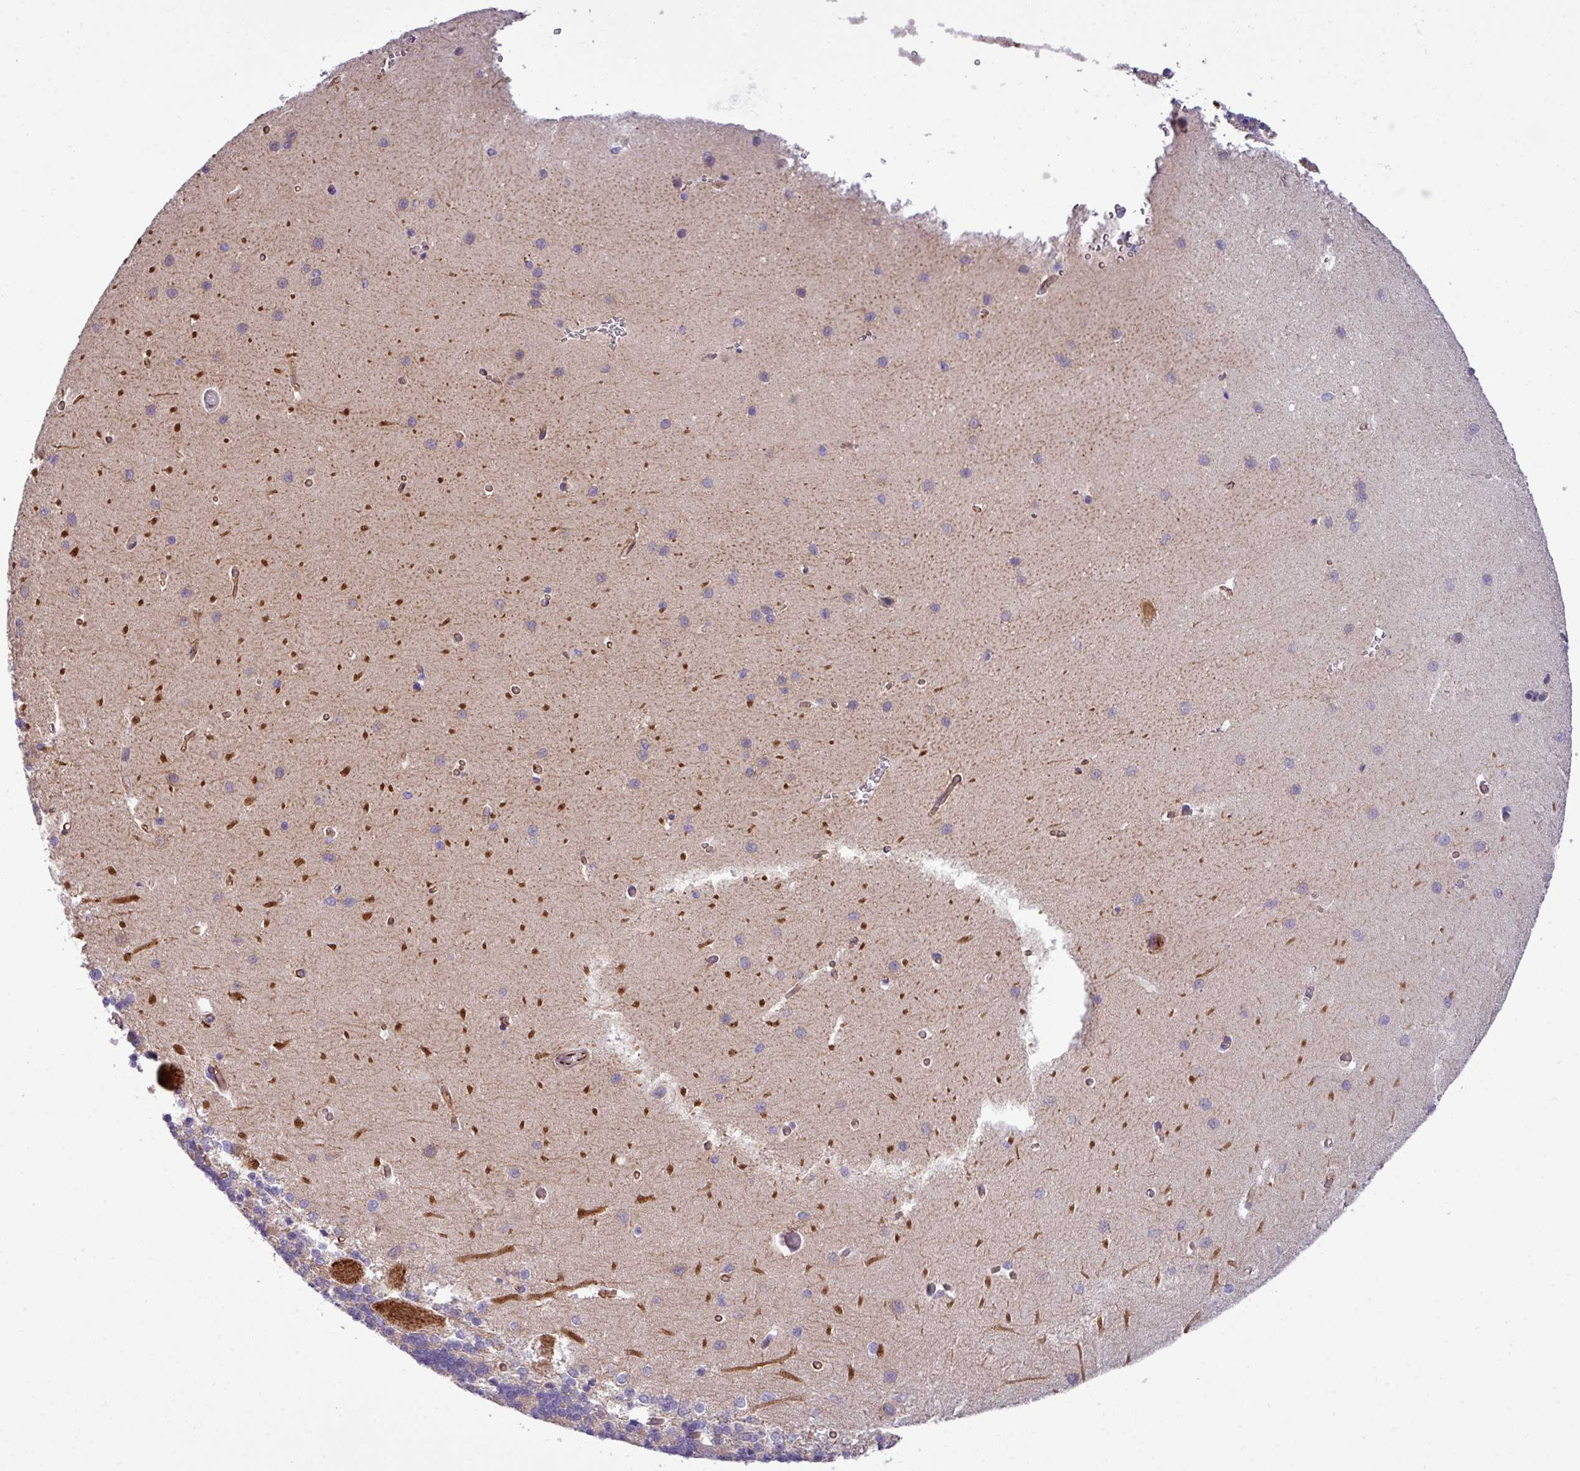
{"staining": {"intensity": "moderate", "quantity": "25%-75%", "location": "cytoplasmic/membranous"}, "tissue": "cerebellum", "cell_type": "Cells in granular layer", "image_type": "normal", "snomed": [{"axis": "morphology", "description": "Normal tissue, NOS"}, {"axis": "topography", "description": "Cerebellum"}], "caption": "Protein staining exhibits moderate cytoplasmic/membranous expression in about 25%-75% of cells in granular layer in benign cerebellum.", "gene": "PARD6A", "patient": {"sex": "male", "age": 37}}